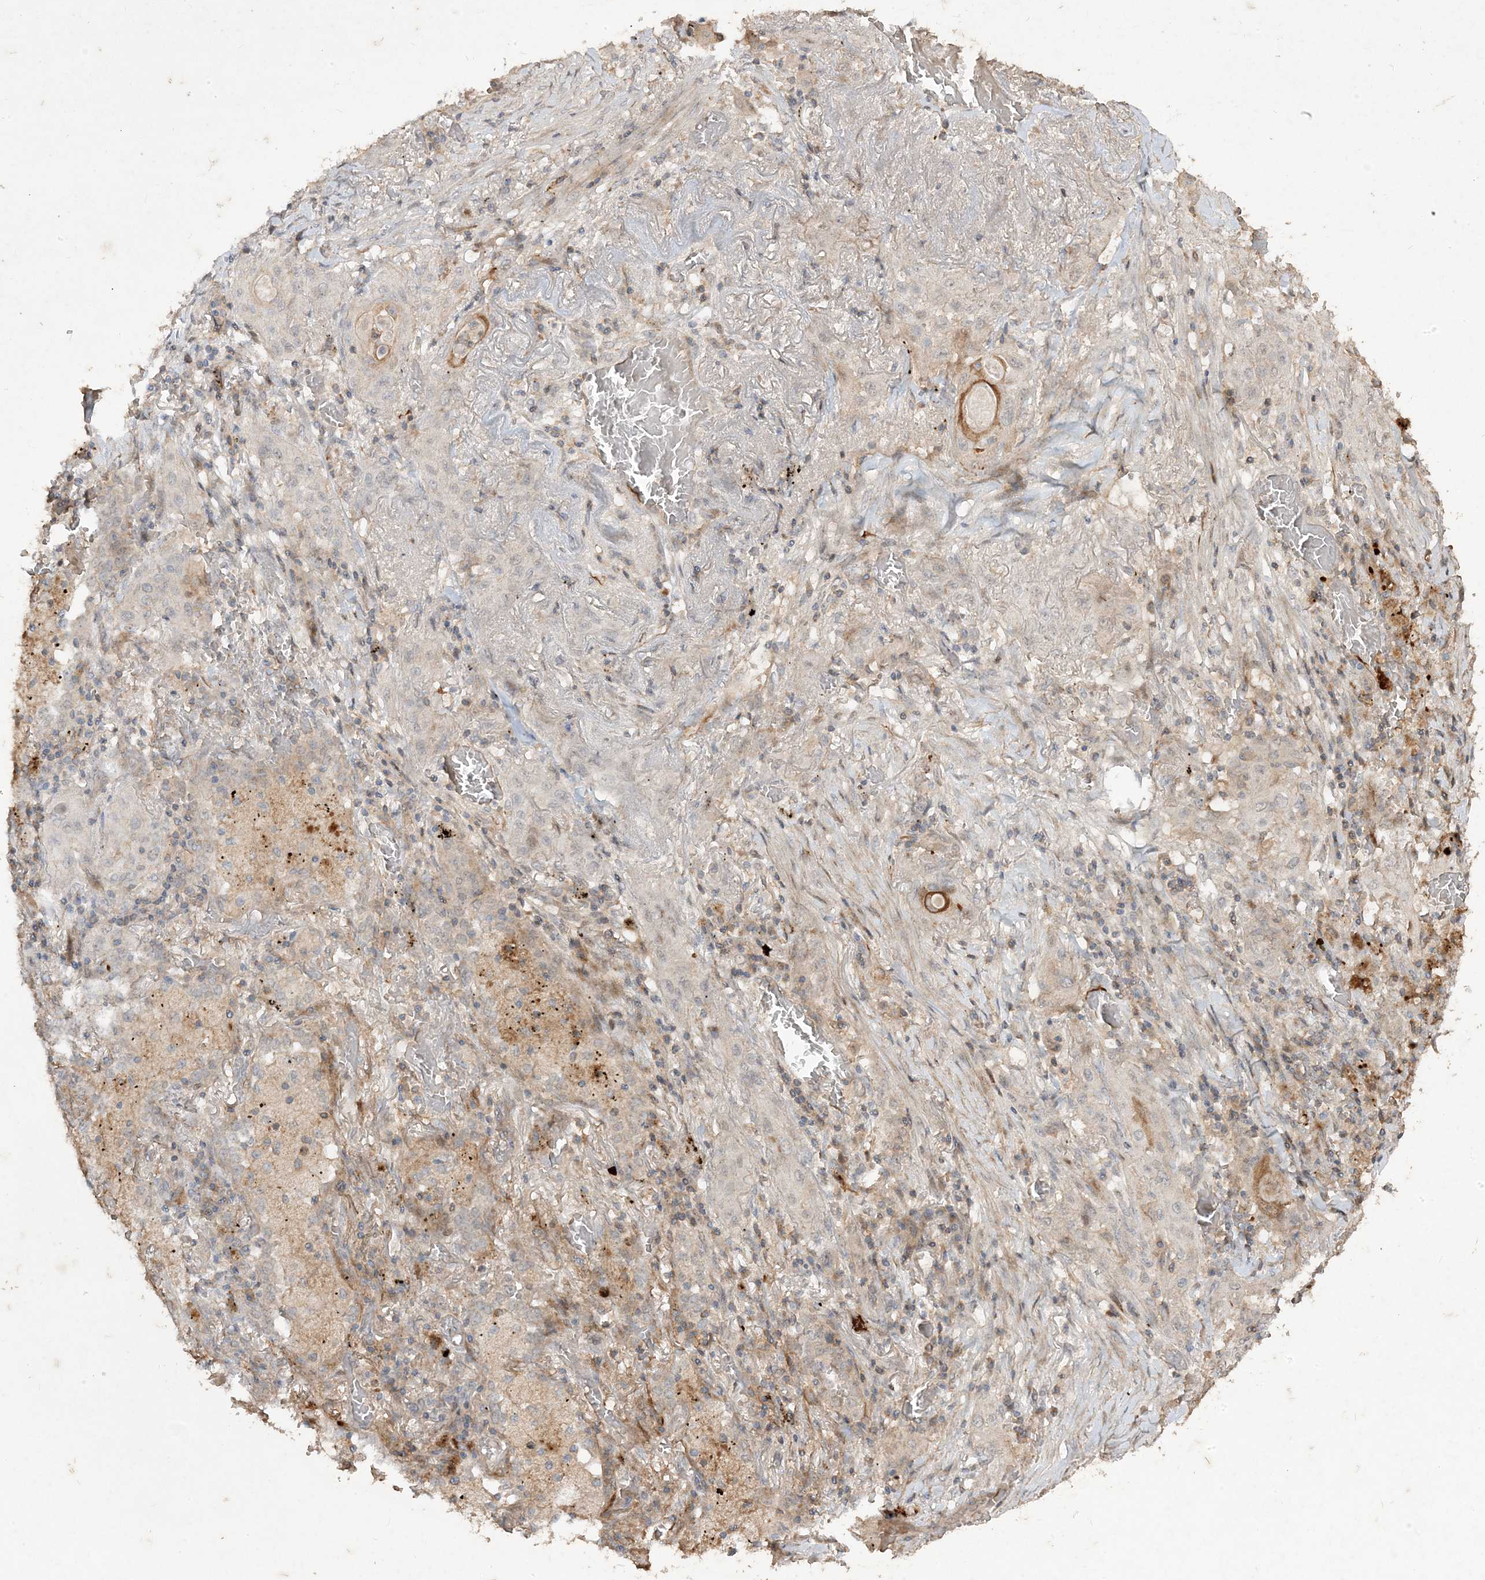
{"staining": {"intensity": "weak", "quantity": "<25%", "location": "cytoplasmic/membranous"}, "tissue": "lung cancer", "cell_type": "Tumor cells", "image_type": "cancer", "snomed": [{"axis": "morphology", "description": "Squamous cell carcinoma, NOS"}, {"axis": "topography", "description": "Lung"}], "caption": "Immunohistochemistry (IHC) histopathology image of human lung squamous cell carcinoma stained for a protein (brown), which exhibits no staining in tumor cells.", "gene": "RGL4", "patient": {"sex": "female", "age": 47}}